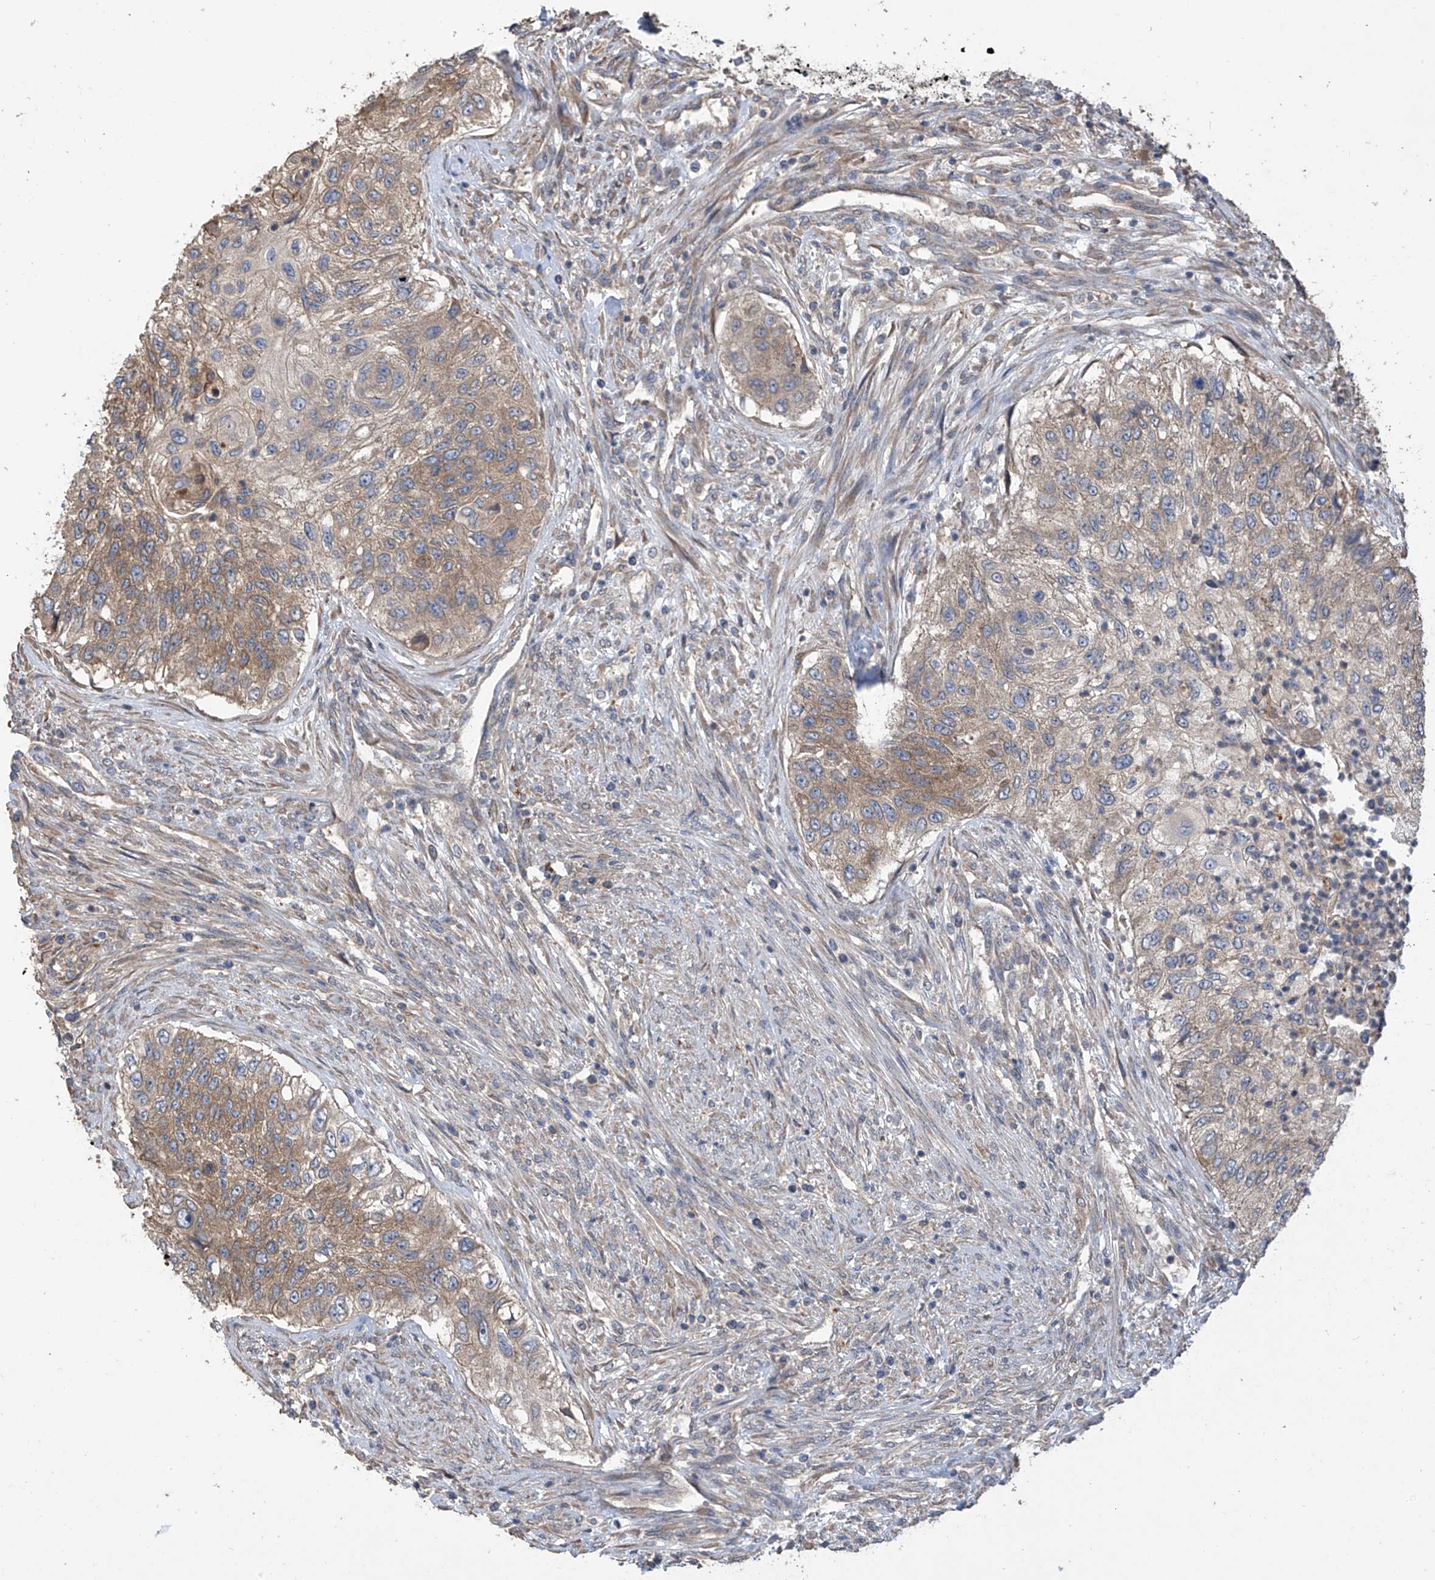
{"staining": {"intensity": "moderate", "quantity": "25%-75%", "location": "cytoplasmic/membranous"}, "tissue": "urothelial cancer", "cell_type": "Tumor cells", "image_type": "cancer", "snomed": [{"axis": "morphology", "description": "Urothelial carcinoma, High grade"}, {"axis": "topography", "description": "Urinary bladder"}], "caption": "High-magnification brightfield microscopy of urothelial cancer stained with DAB (3,3'-diaminobenzidine) (brown) and counterstained with hematoxylin (blue). tumor cells exhibit moderate cytoplasmic/membranous expression is appreciated in about25%-75% of cells.", "gene": "PHACTR4", "patient": {"sex": "female", "age": 60}}